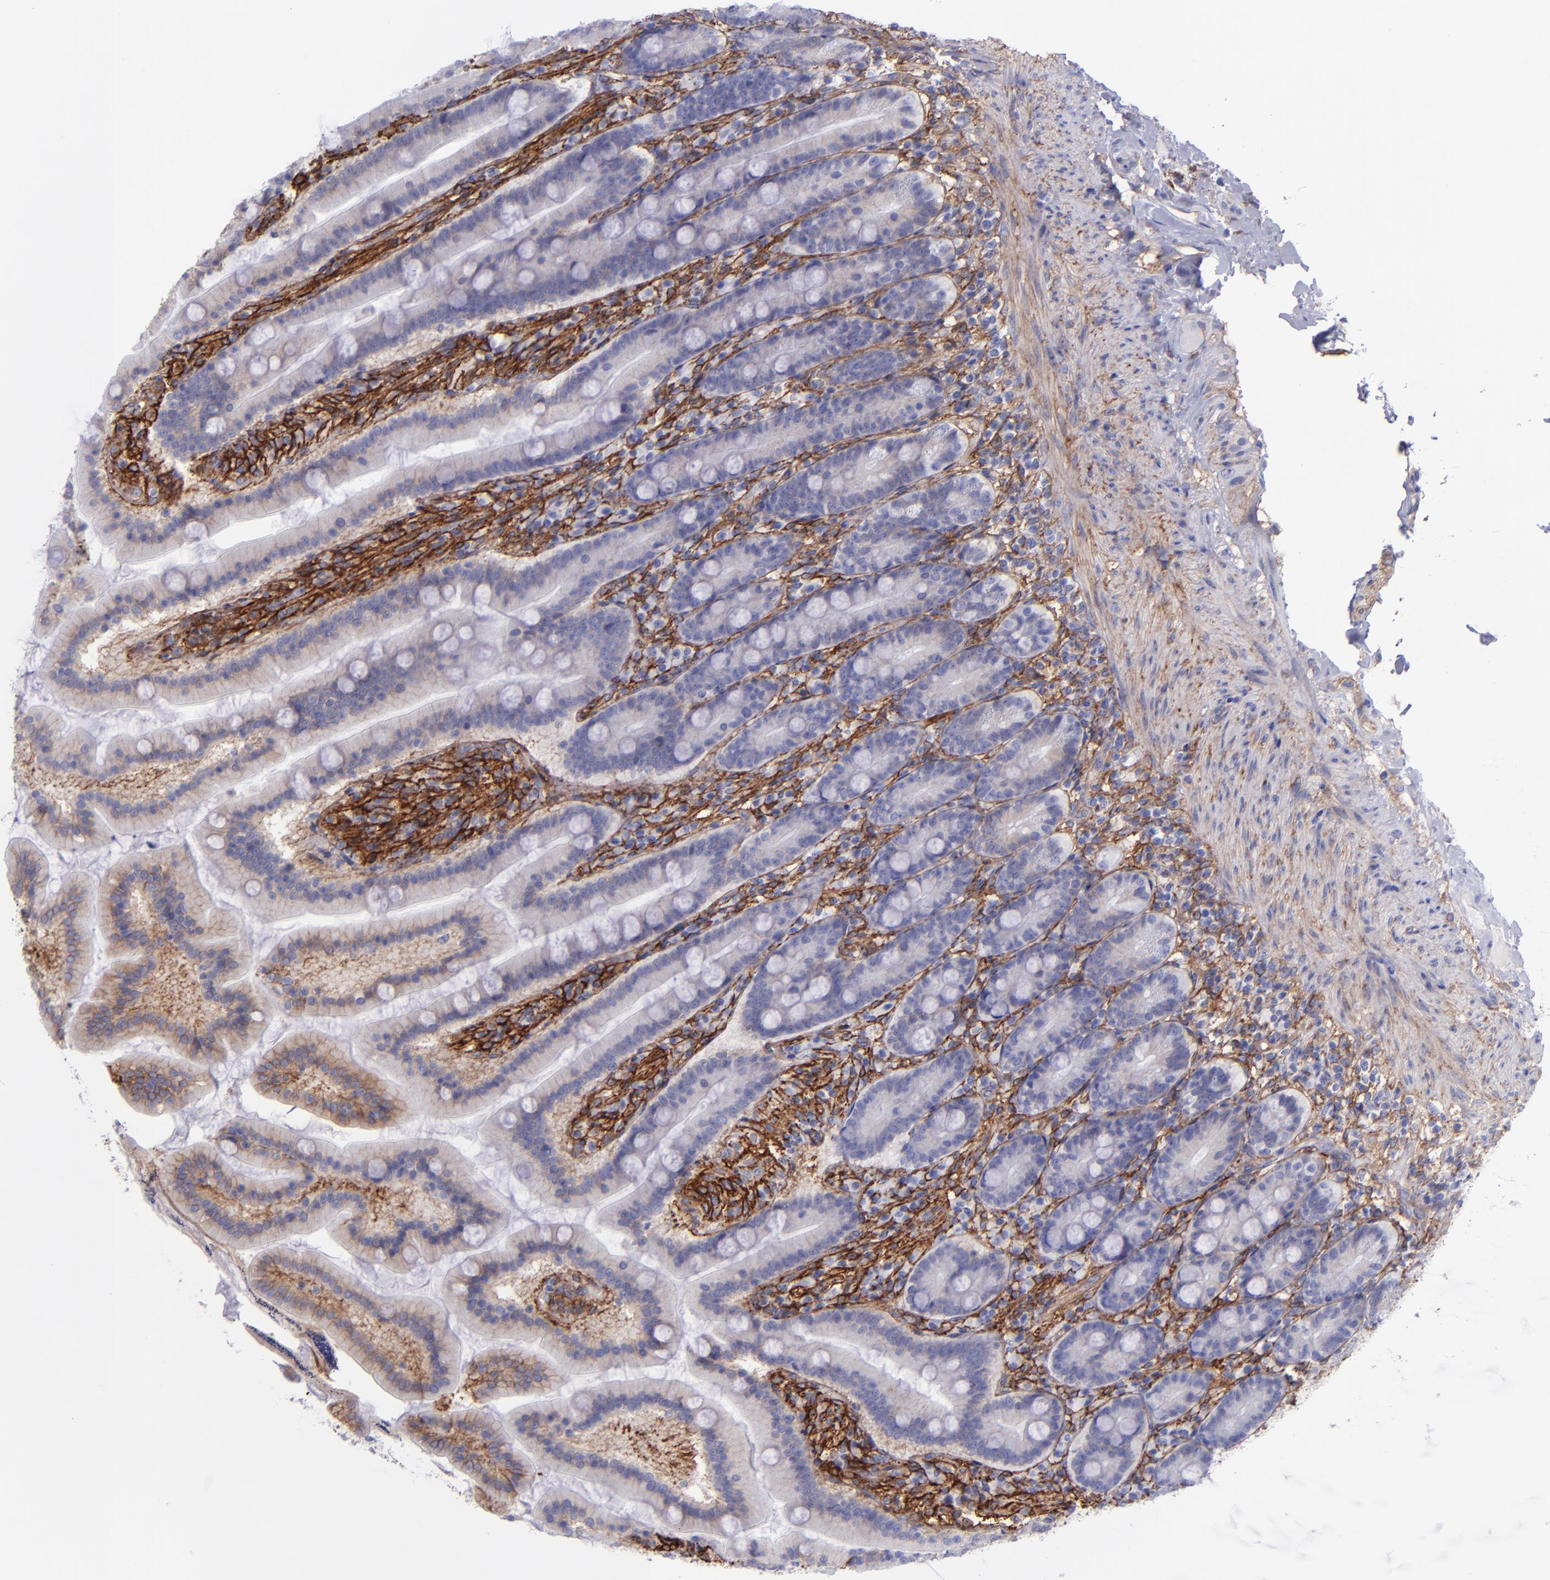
{"staining": {"intensity": "negative", "quantity": "none", "location": "none"}, "tissue": "duodenum", "cell_type": "Glandular cells", "image_type": "normal", "snomed": [{"axis": "morphology", "description": "Normal tissue, NOS"}, {"axis": "topography", "description": "Duodenum"}], "caption": "A high-resolution micrograph shows immunohistochemistry (IHC) staining of unremarkable duodenum, which displays no significant positivity in glandular cells. (DAB (3,3'-diaminobenzidine) immunohistochemistry (IHC), high magnification).", "gene": "ITGAV", "patient": {"sex": "female", "age": 64}}